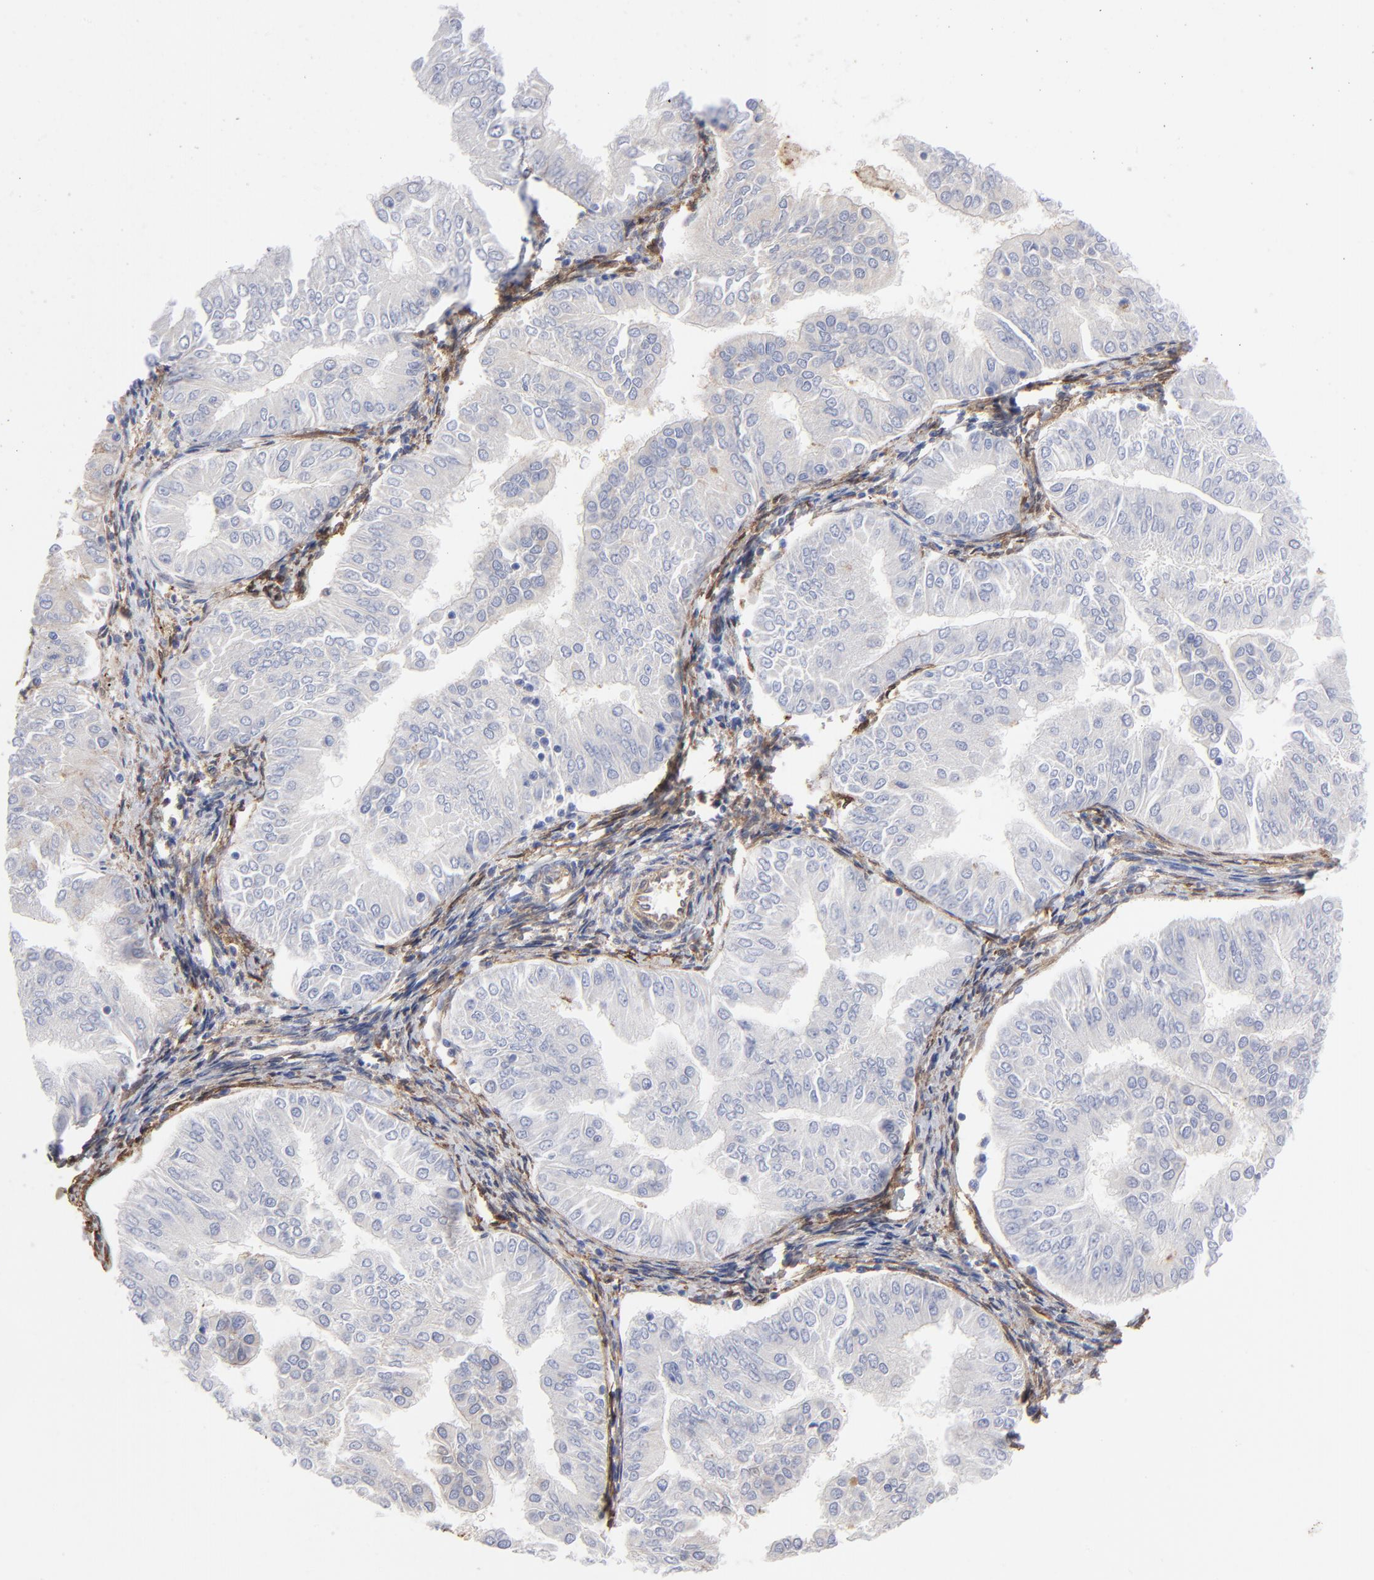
{"staining": {"intensity": "negative", "quantity": "none", "location": "none"}, "tissue": "endometrial cancer", "cell_type": "Tumor cells", "image_type": "cancer", "snomed": [{"axis": "morphology", "description": "Adenocarcinoma, NOS"}, {"axis": "topography", "description": "Endometrium"}], "caption": "DAB (3,3'-diaminobenzidine) immunohistochemical staining of human endometrial cancer shows no significant expression in tumor cells.", "gene": "CILP", "patient": {"sex": "female", "age": 53}}